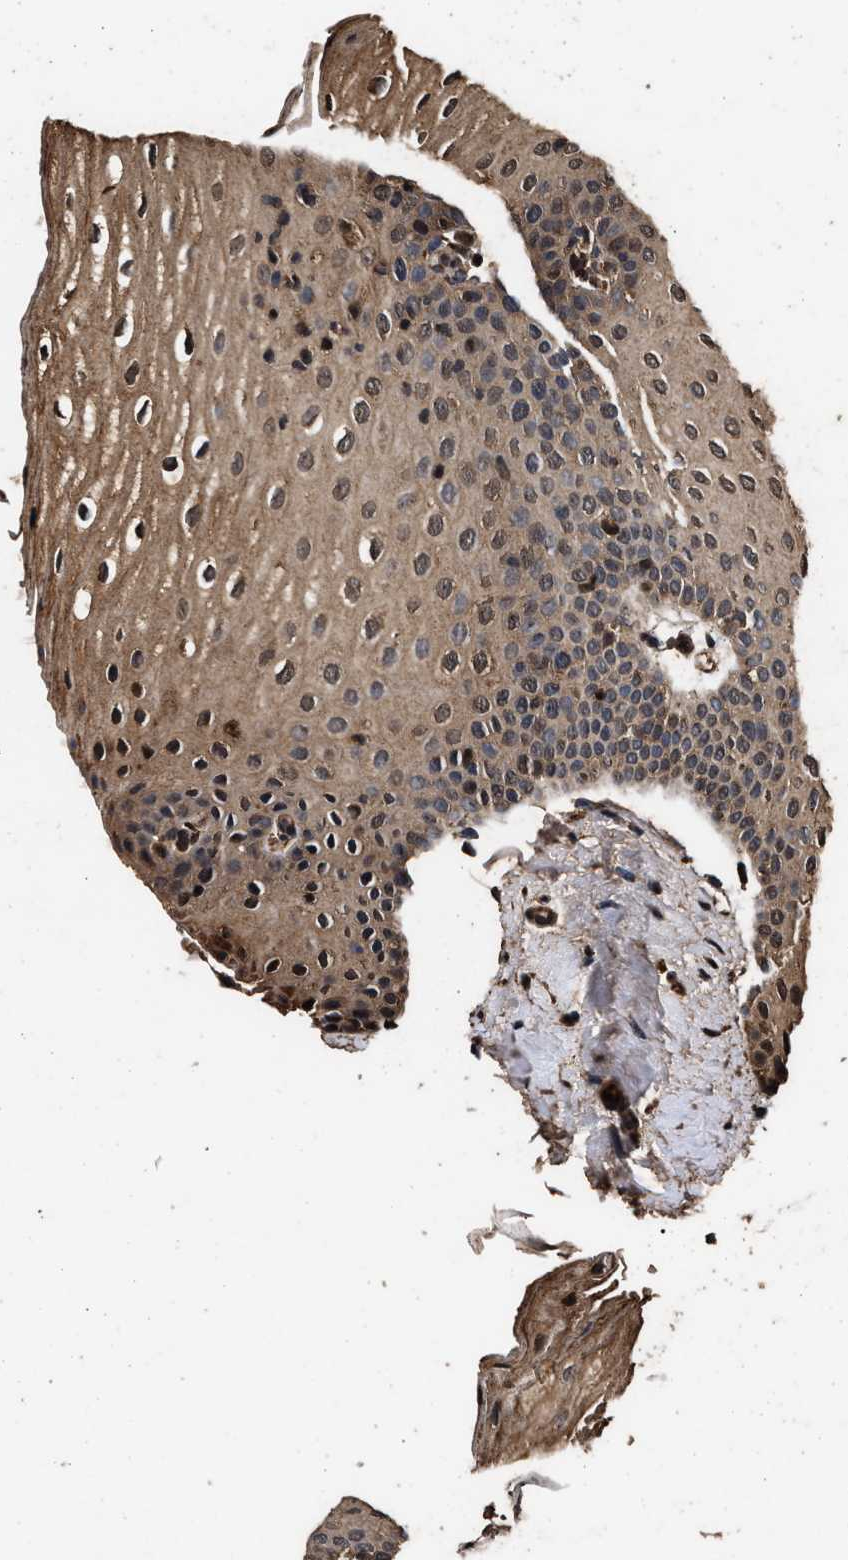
{"staining": {"intensity": "moderate", "quantity": "25%-75%", "location": "cytoplasmic/membranous"}, "tissue": "oral mucosa", "cell_type": "Squamous epithelial cells", "image_type": "normal", "snomed": [{"axis": "morphology", "description": "Normal tissue, NOS"}, {"axis": "topography", "description": "Skin"}, {"axis": "topography", "description": "Oral tissue"}], "caption": "Protein positivity by immunohistochemistry (IHC) reveals moderate cytoplasmic/membranous expression in approximately 25%-75% of squamous epithelial cells in normal oral mucosa. Nuclei are stained in blue.", "gene": "ENSG00000286112", "patient": {"sex": "male", "age": 84}}